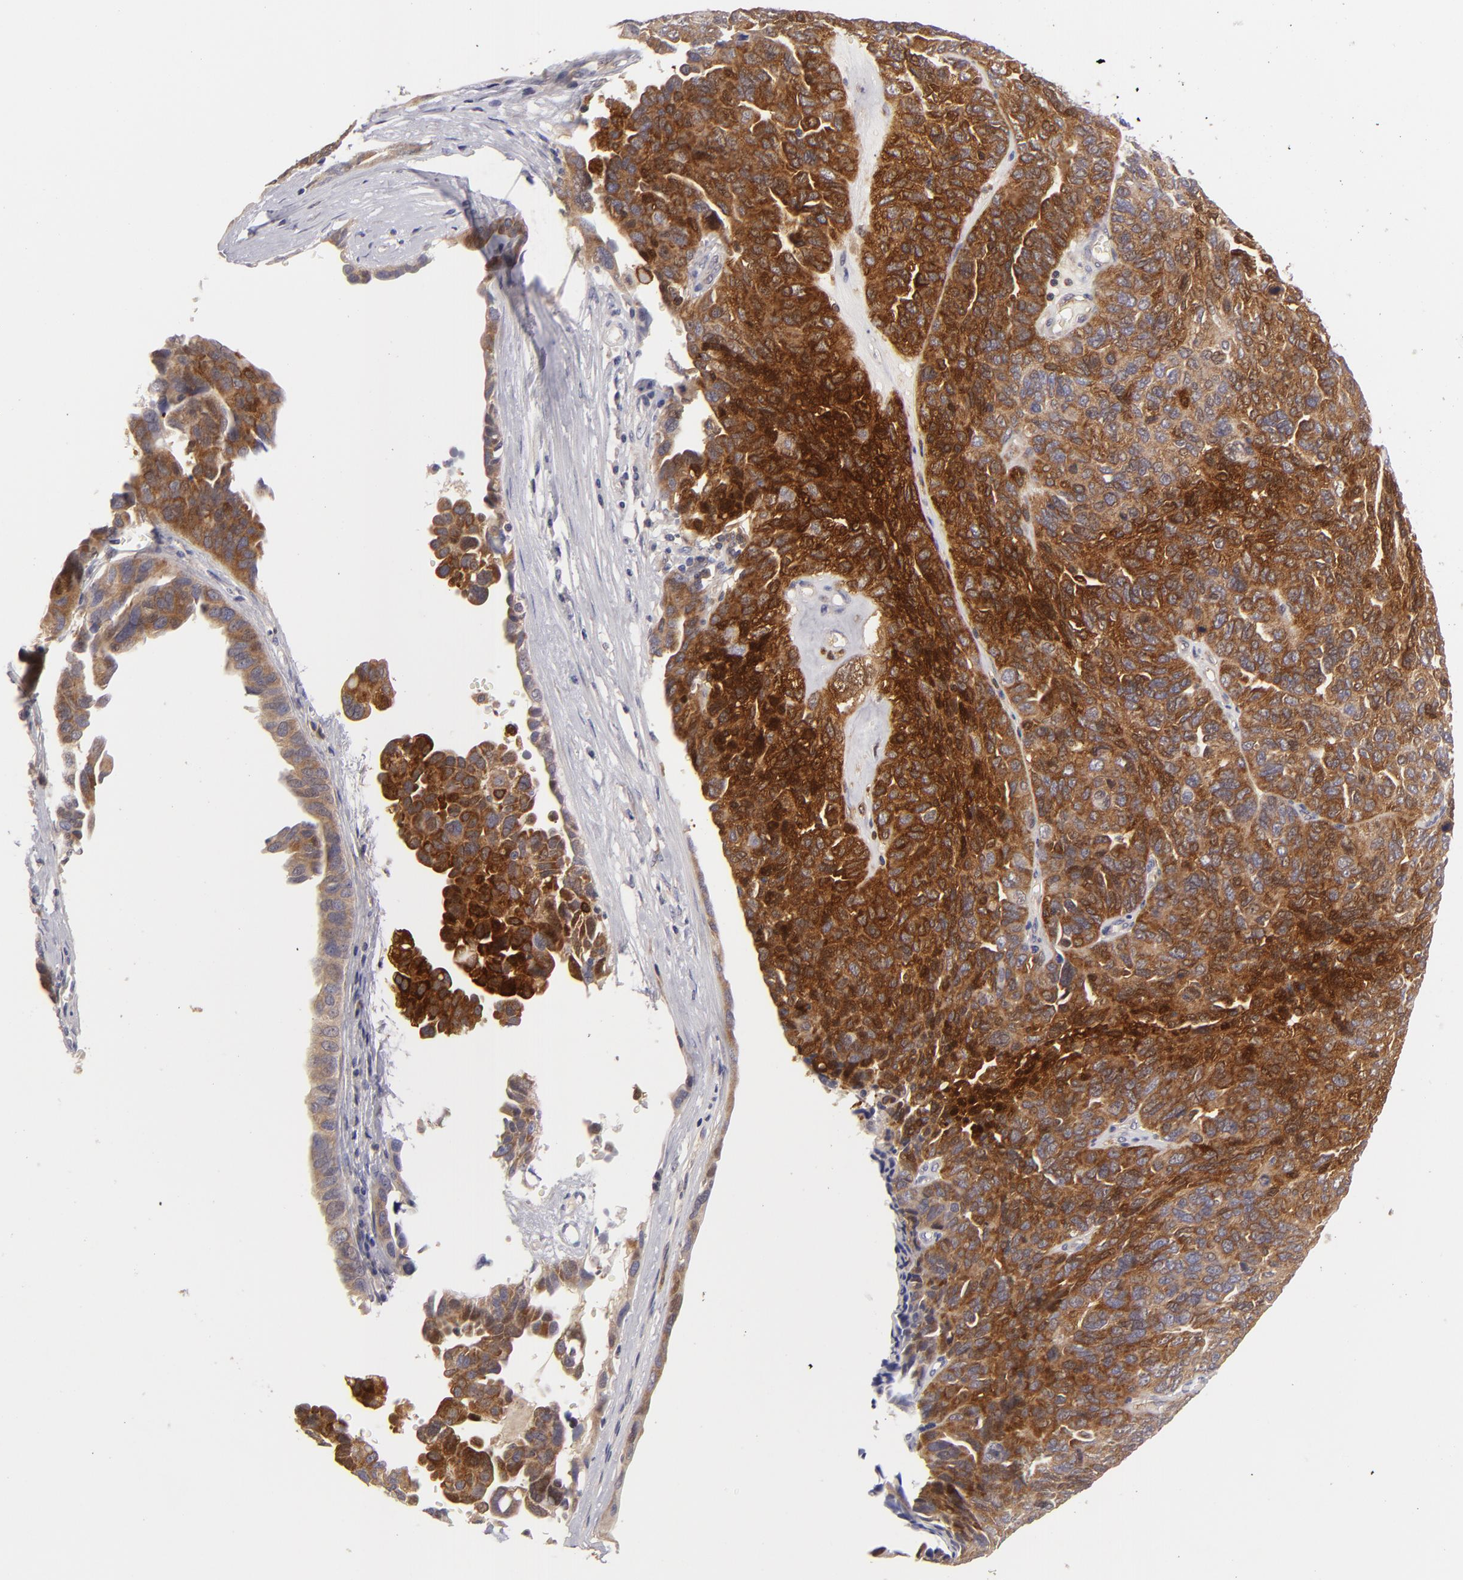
{"staining": {"intensity": "strong", "quantity": ">75%", "location": "cytoplasmic/membranous"}, "tissue": "ovarian cancer", "cell_type": "Tumor cells", "image_type": "cancer", "snomed": [{"axis": "morphology", "description": "Cystadenocarcinoma, serous, NOS"}, {"axis": "topography", "description": "Ovary"}], "caption": "The histopathology image shows staining of ovarian serous cystadenocarcinoma, revealing strong cytoplasmic/membranous protein staining (brown color) within tumor cells.", "gene": "MMP10", "patient": {"sex": "female", "age": 64}}